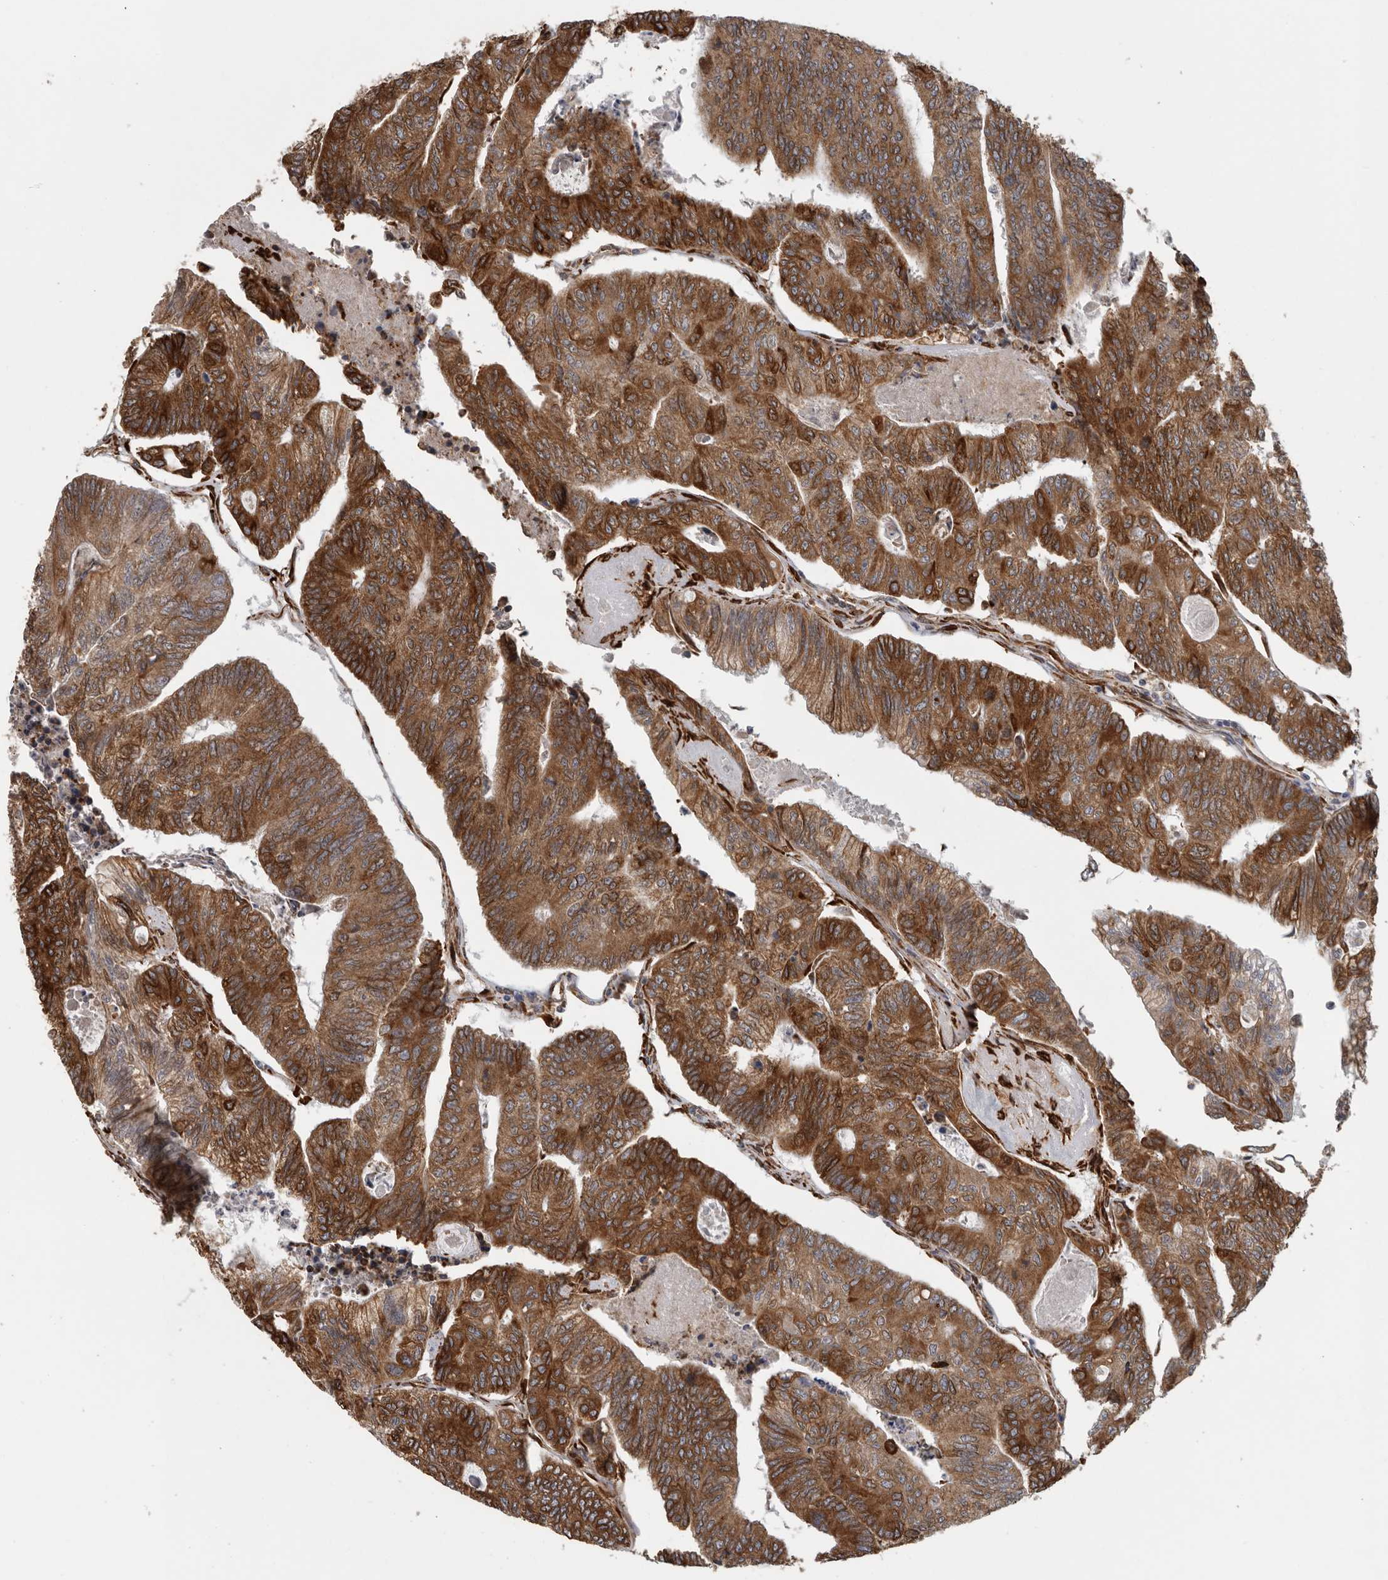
{"staining": {"intensity": "strong", "quantity": ">75%", "location": "cytoplasmic/membranous"}, "tissue": "colorectal cancer", "cell_type": "Tumor cells", "image_type": "cancer", "snomed": [{"axis": "morphology", "description": "Adenocarcinoma, NOS"}, {"axis": "topography", "description": "Colon"}], "caption": "A high amount of strong cytoplasmic/membranous positivity is identified in approximately >75% of tumor cells in colorectal cancer tissue. The staining was performed using DAB to visualize the protein expression in brown, while the nuclei were stained in blue with hematoxylin (Magnification: 20x).", "gene": "CEP350", "patient": {"sex": "female", "age": 67}}